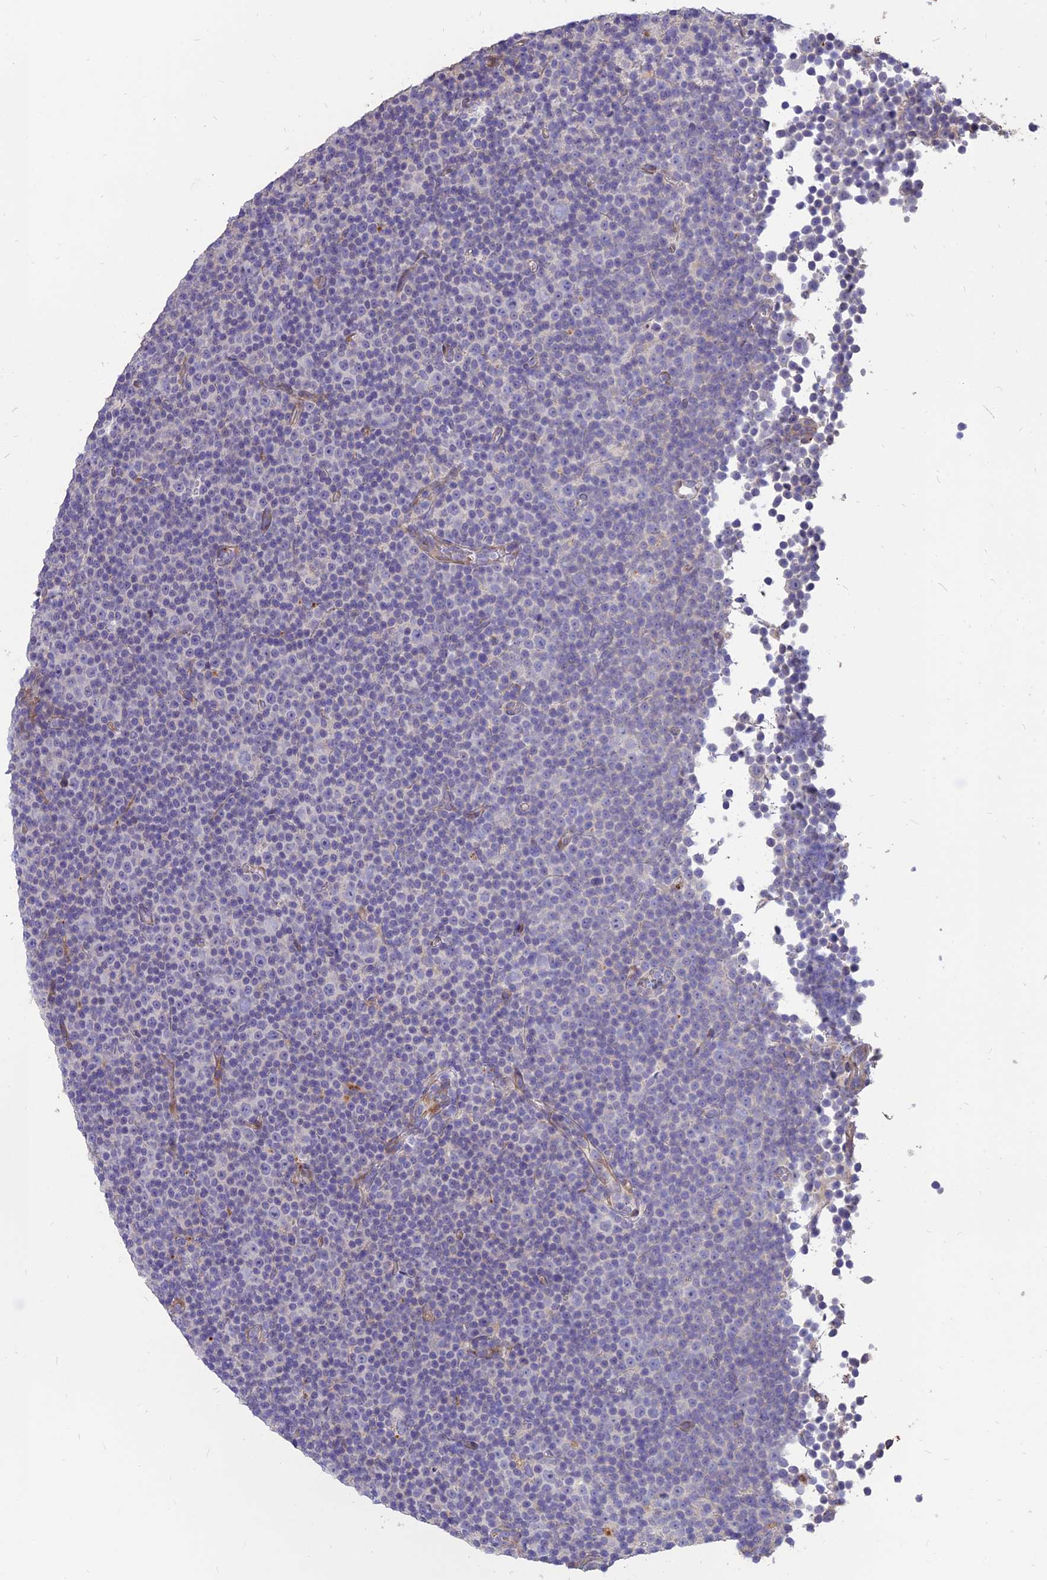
{"staining": {"intensity": "negative", "quantity": "none", "location": "none"}, "tissue": "lymphoma", "cell_type": "Tumor cells", "image_type": "cancer", "snomed": [{"axis": "morphology", "description": "Malignant lymphoma, non-Hodgkin's type, Low grade"}, {"axis": "topography", "description": "Lymph node"}], "caption": "Immunohistochemical staining of low-grade malignant lymphoma, non-Hodgkin's type displays no significant expression in tumor cells. (Brightfield microscopy of DAB IHC at high magnification).", "gene": "ST3GAL6", "patient": {"sex": "female", "age": 67}}